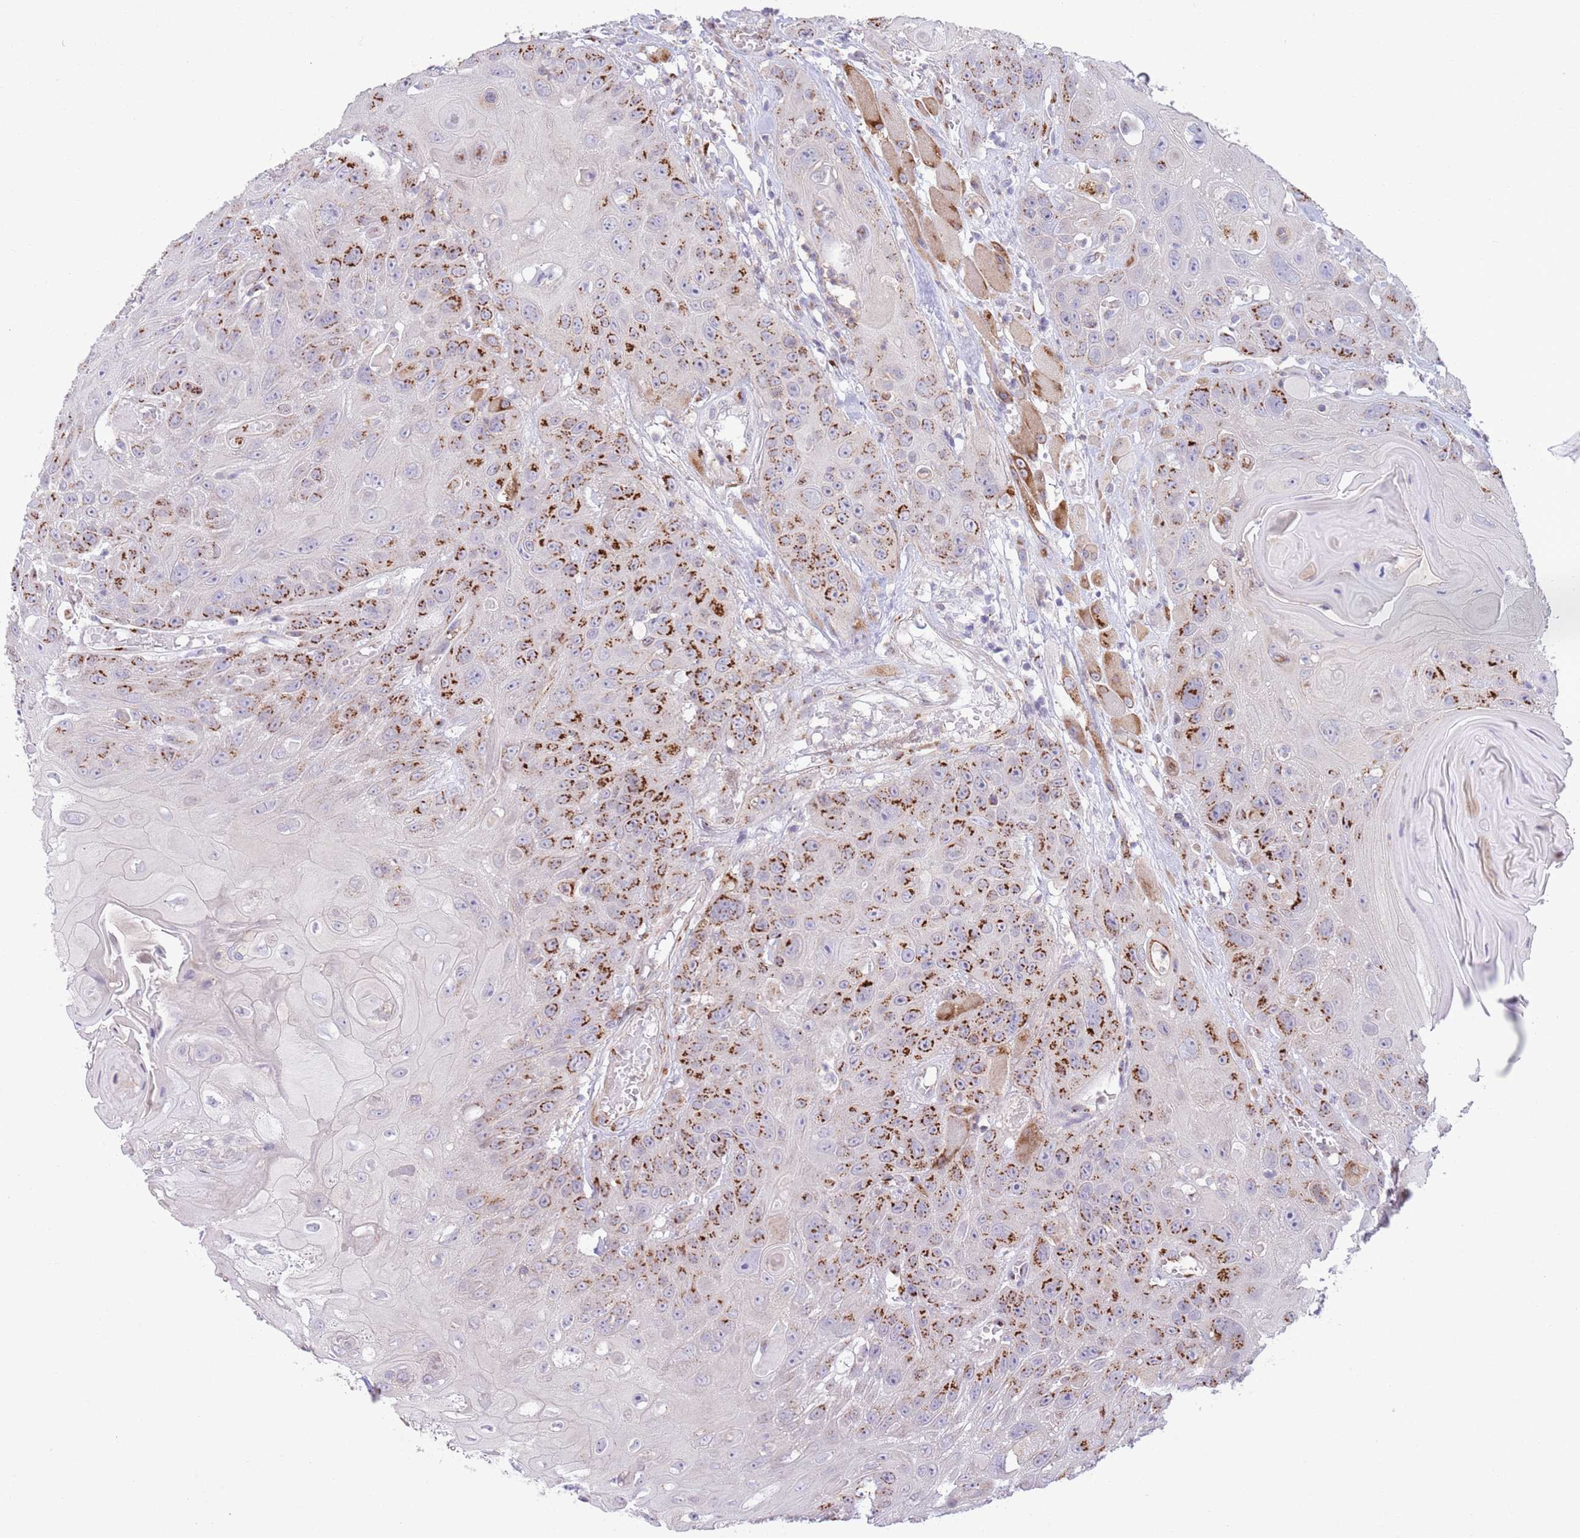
{"staining": {"intensity": "strong", "quantity": ">75%", "location": "cytoplasmic/membranous"}, "tissue": "head and neck cancer", "cell_type": "Tumor cells", "image_type": "cancer", "snomed": [{"axis": "morphology", "description": "Squamous cell carcinoma, NOS"}, {"axis": "topography", "description": "Head-Neck"}], "caption": "Immunohistochemical staining of squamous cell carcinoma (head and neck) reveals high levels of strong cytoplasmic/membranous staining in about >75% of tumor cells. (brown staining indicates protein expression, while blue staining denotes nuclei).", "gene": "C20orf96", "patient": {"sex": "female", "age": 59}}